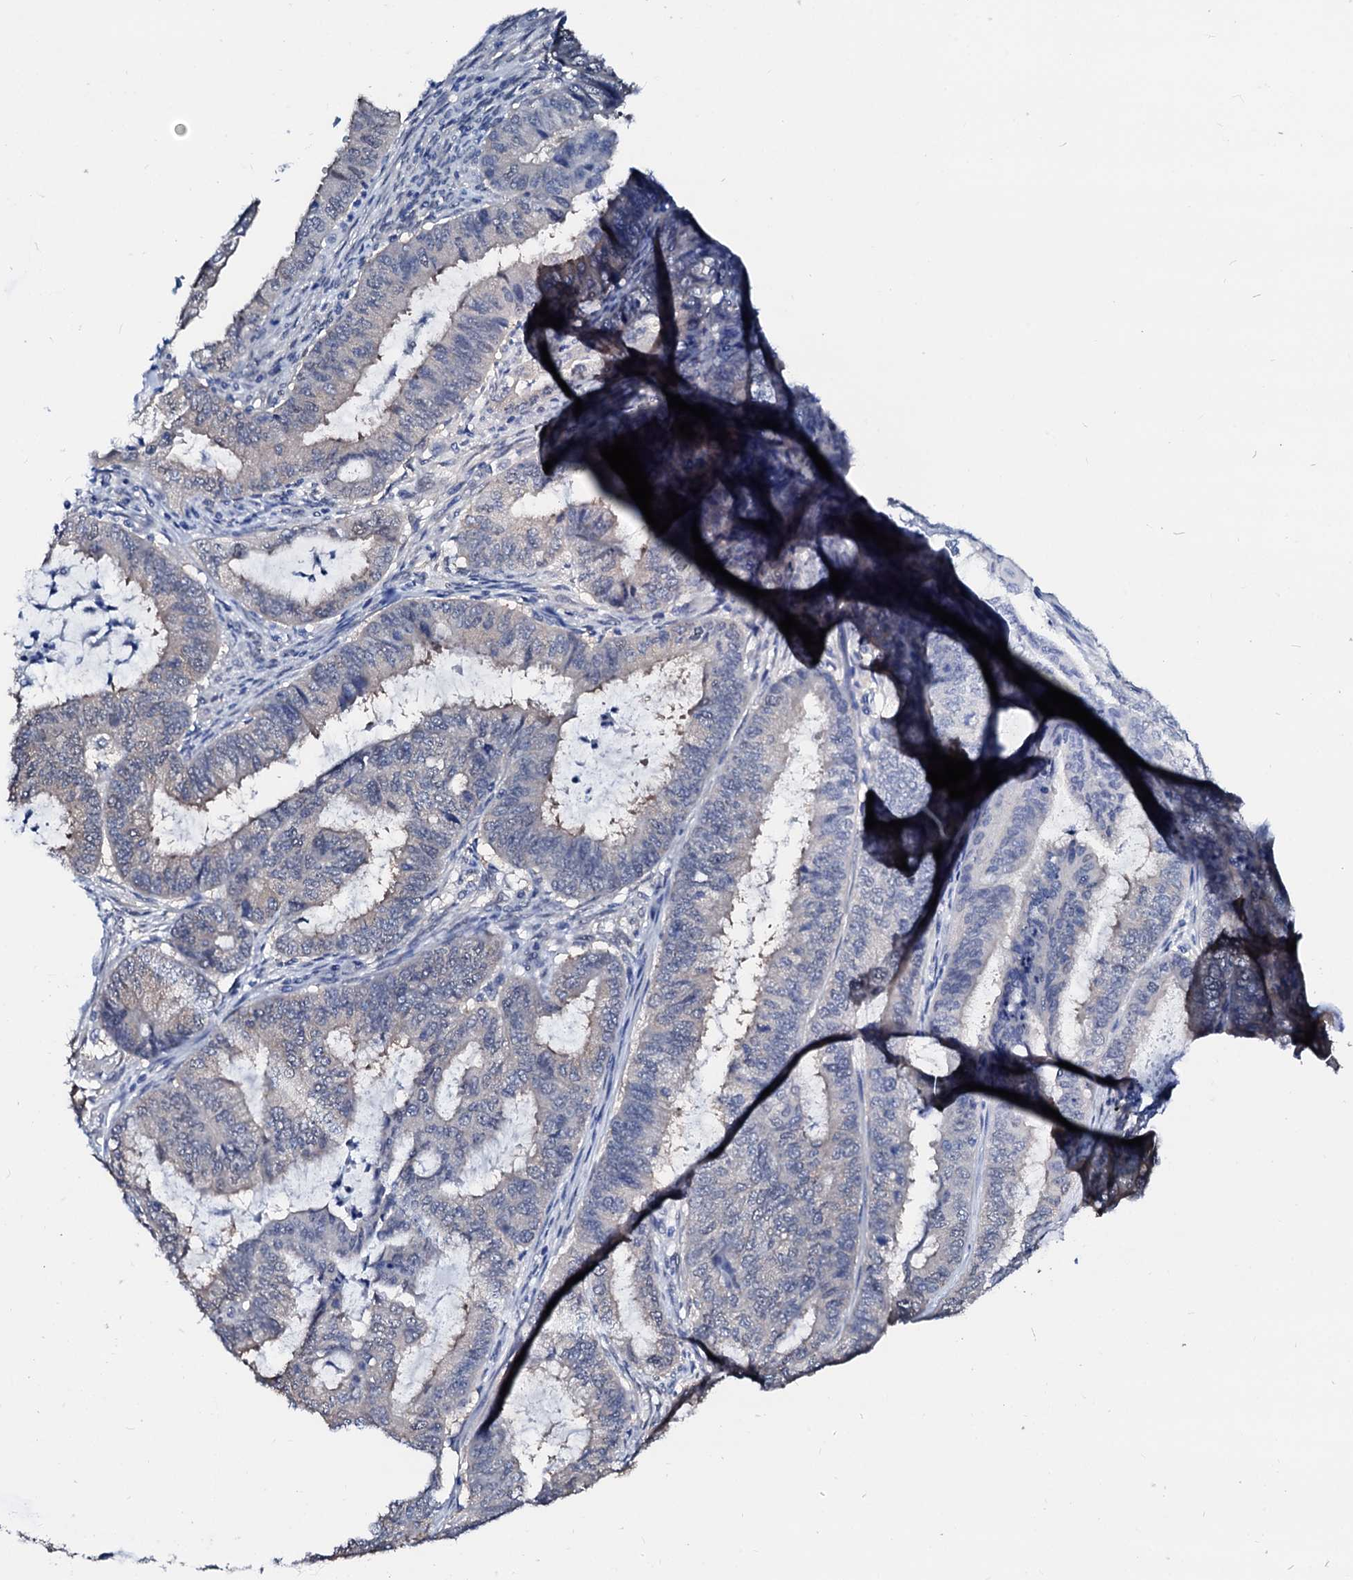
{"staining": {"intensity": "negative", "quantity": "none", "location": "none"}, "tissue": "endometrial cancer", "cell_type": "Tumor cells", "image_type": "cancer", "snomed": [{"axis": "morphology", "description": "Adenocarcinoma, NOS"}, {"axis": "topography", "description": "Endometrium"}], "caption": "Tumor cells show no significant protein positivity in endometrial adenocarcinoma.", "gene": "CSN2", "patient": {"sex": "female", "age": 51}}